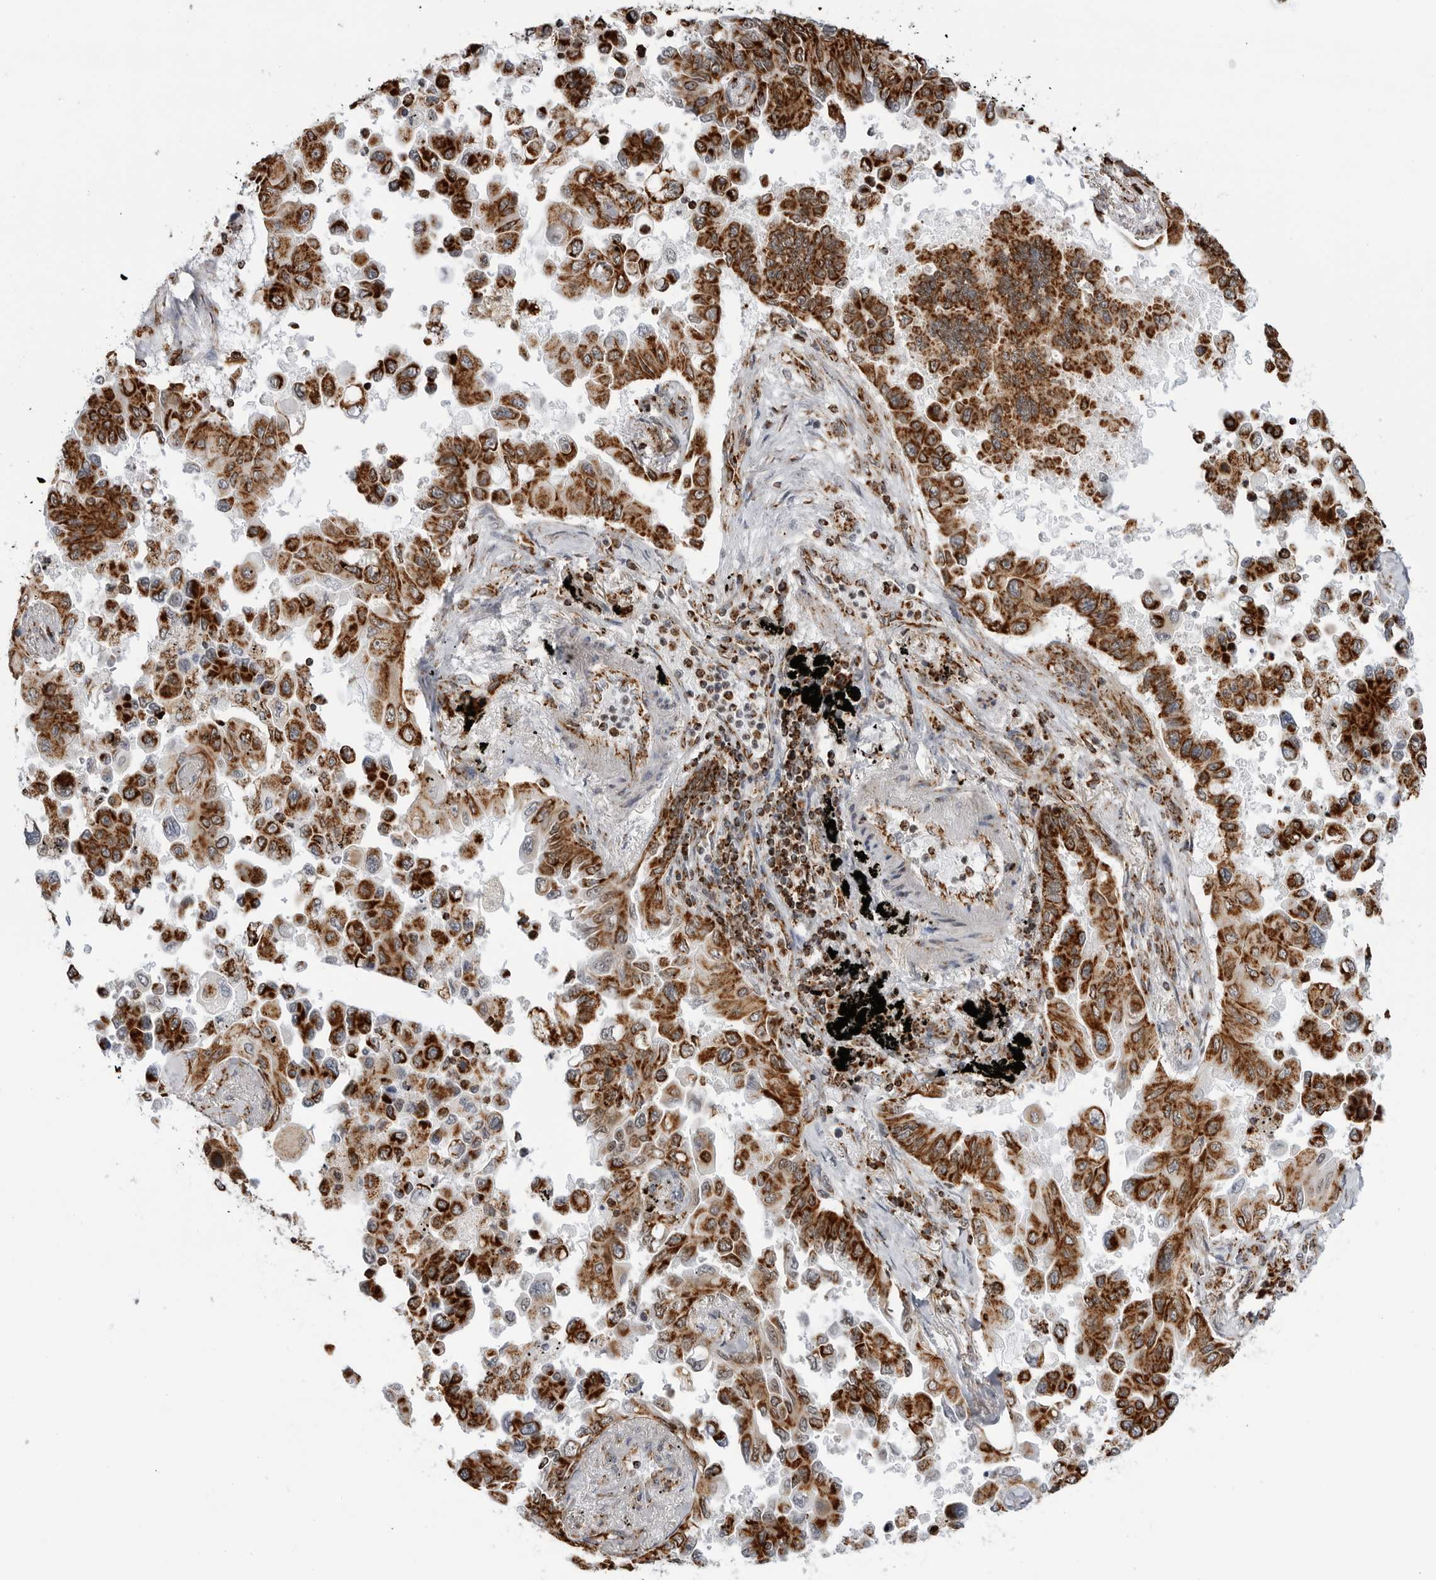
{"staining": {"intensity": "strong", "quantity": ">75%", "location": "cytoplasmic/membranous"}, "tissue": "lung cancer", "cell_type": "Tumor cells", "image_type": "cancer", "snomed": [{"axis": "morphology", "description": "Adenocarcinoma, NOS"}, {"axis": "topography", "description": "Lung"}], "caption": "Protein expression analysis of human lung adenocarcinoma reveals strong cytoplasmic/membranous expression in approximately >75% of tumor cells.", "gene": "COX5A", "patient": {"sex": "female", "age": 67}}